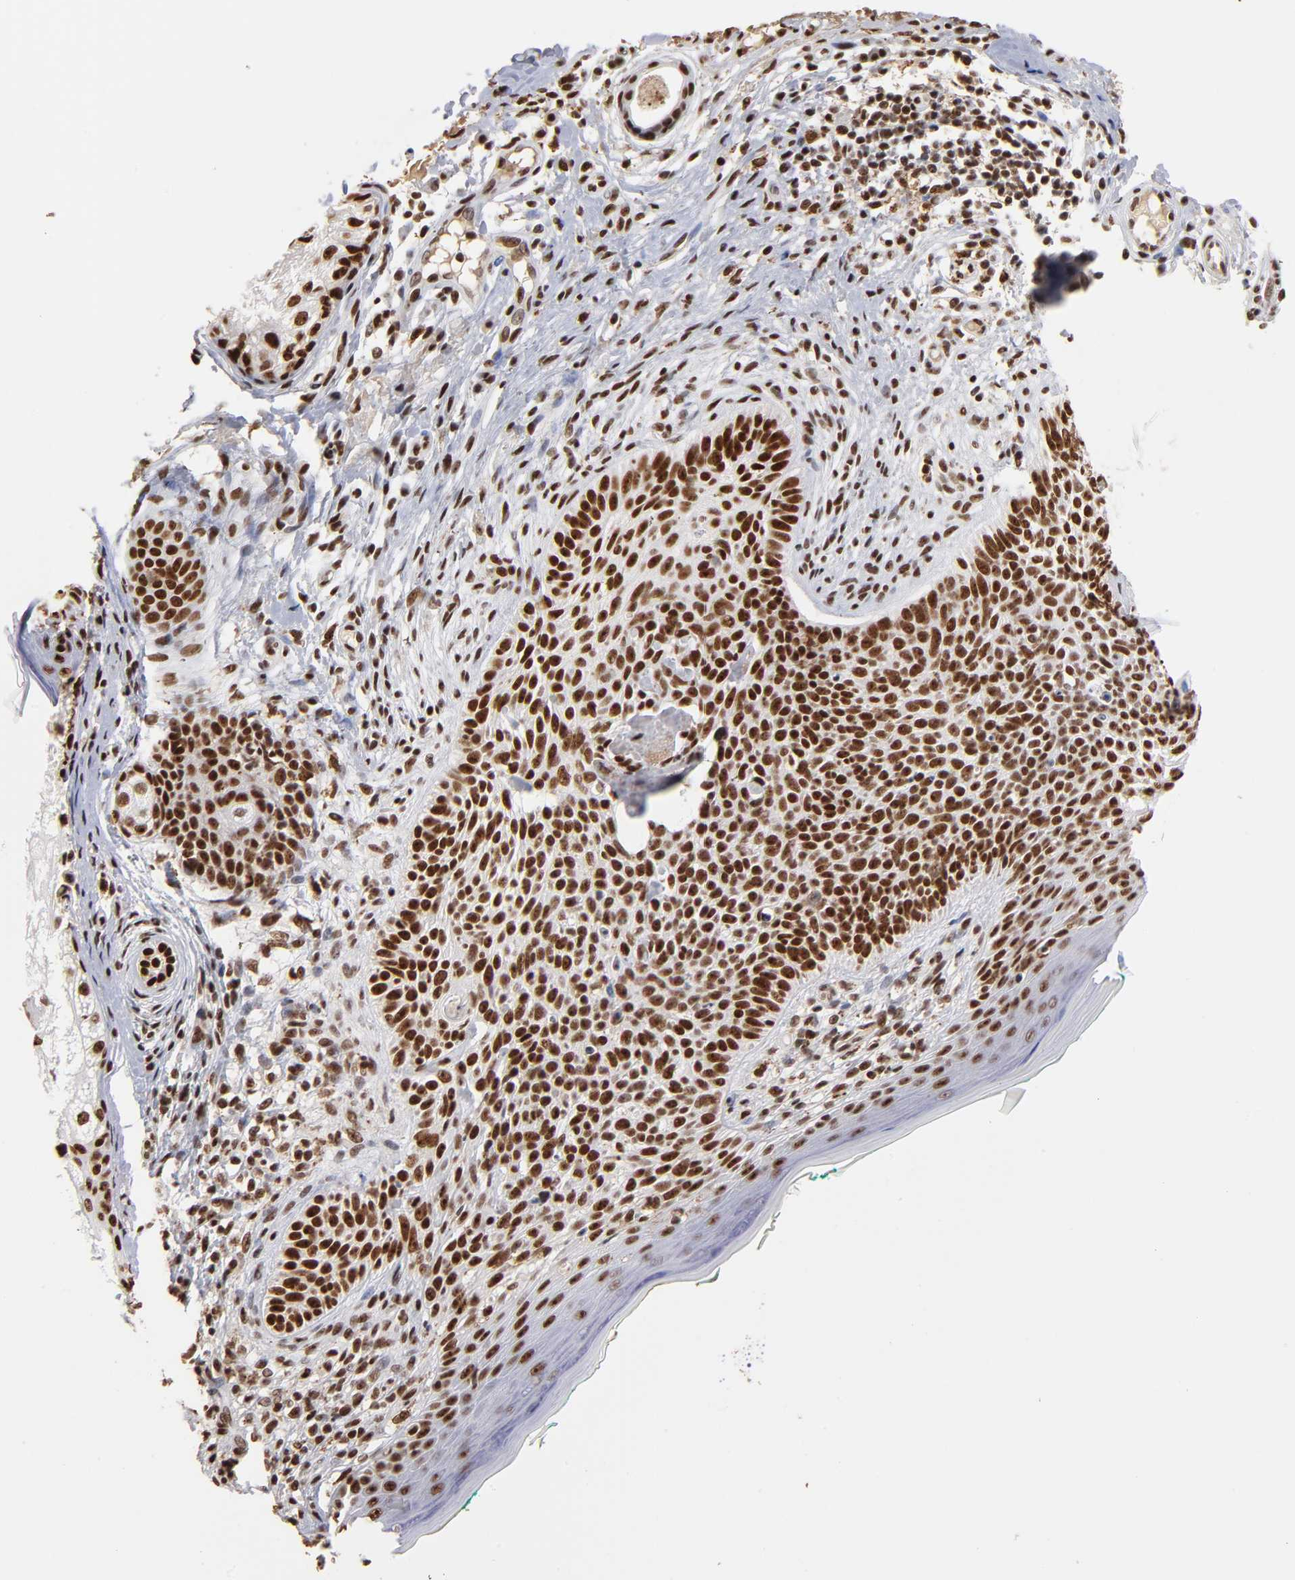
{"staining": {"intensity": "strong", "quantity": ">75%", "location": "nuclear"}, "tissue": "skin cancer", "cell_type": "Tumor cells", "image_type": "cancer", "snomed": [{"axis": "morphology", "description": "Normal tissue, NOS"}, {"axis": "morphology", "description": "Basal cell carcinoma"}, {"axis": "topography", "description": "Skin"}], "caption": "Protein expression by immunohistochemistry demonstrates strong nuclear positivity in approximately >75% of tumor cells in skin cancer (basal cell carcinoma). (DAB (3,3'-diaminobenzidine) IHC with brightfield microscopy, high magnification).", "gene": "ZNF146", "patient": {"sex": "male", "age": 76}}